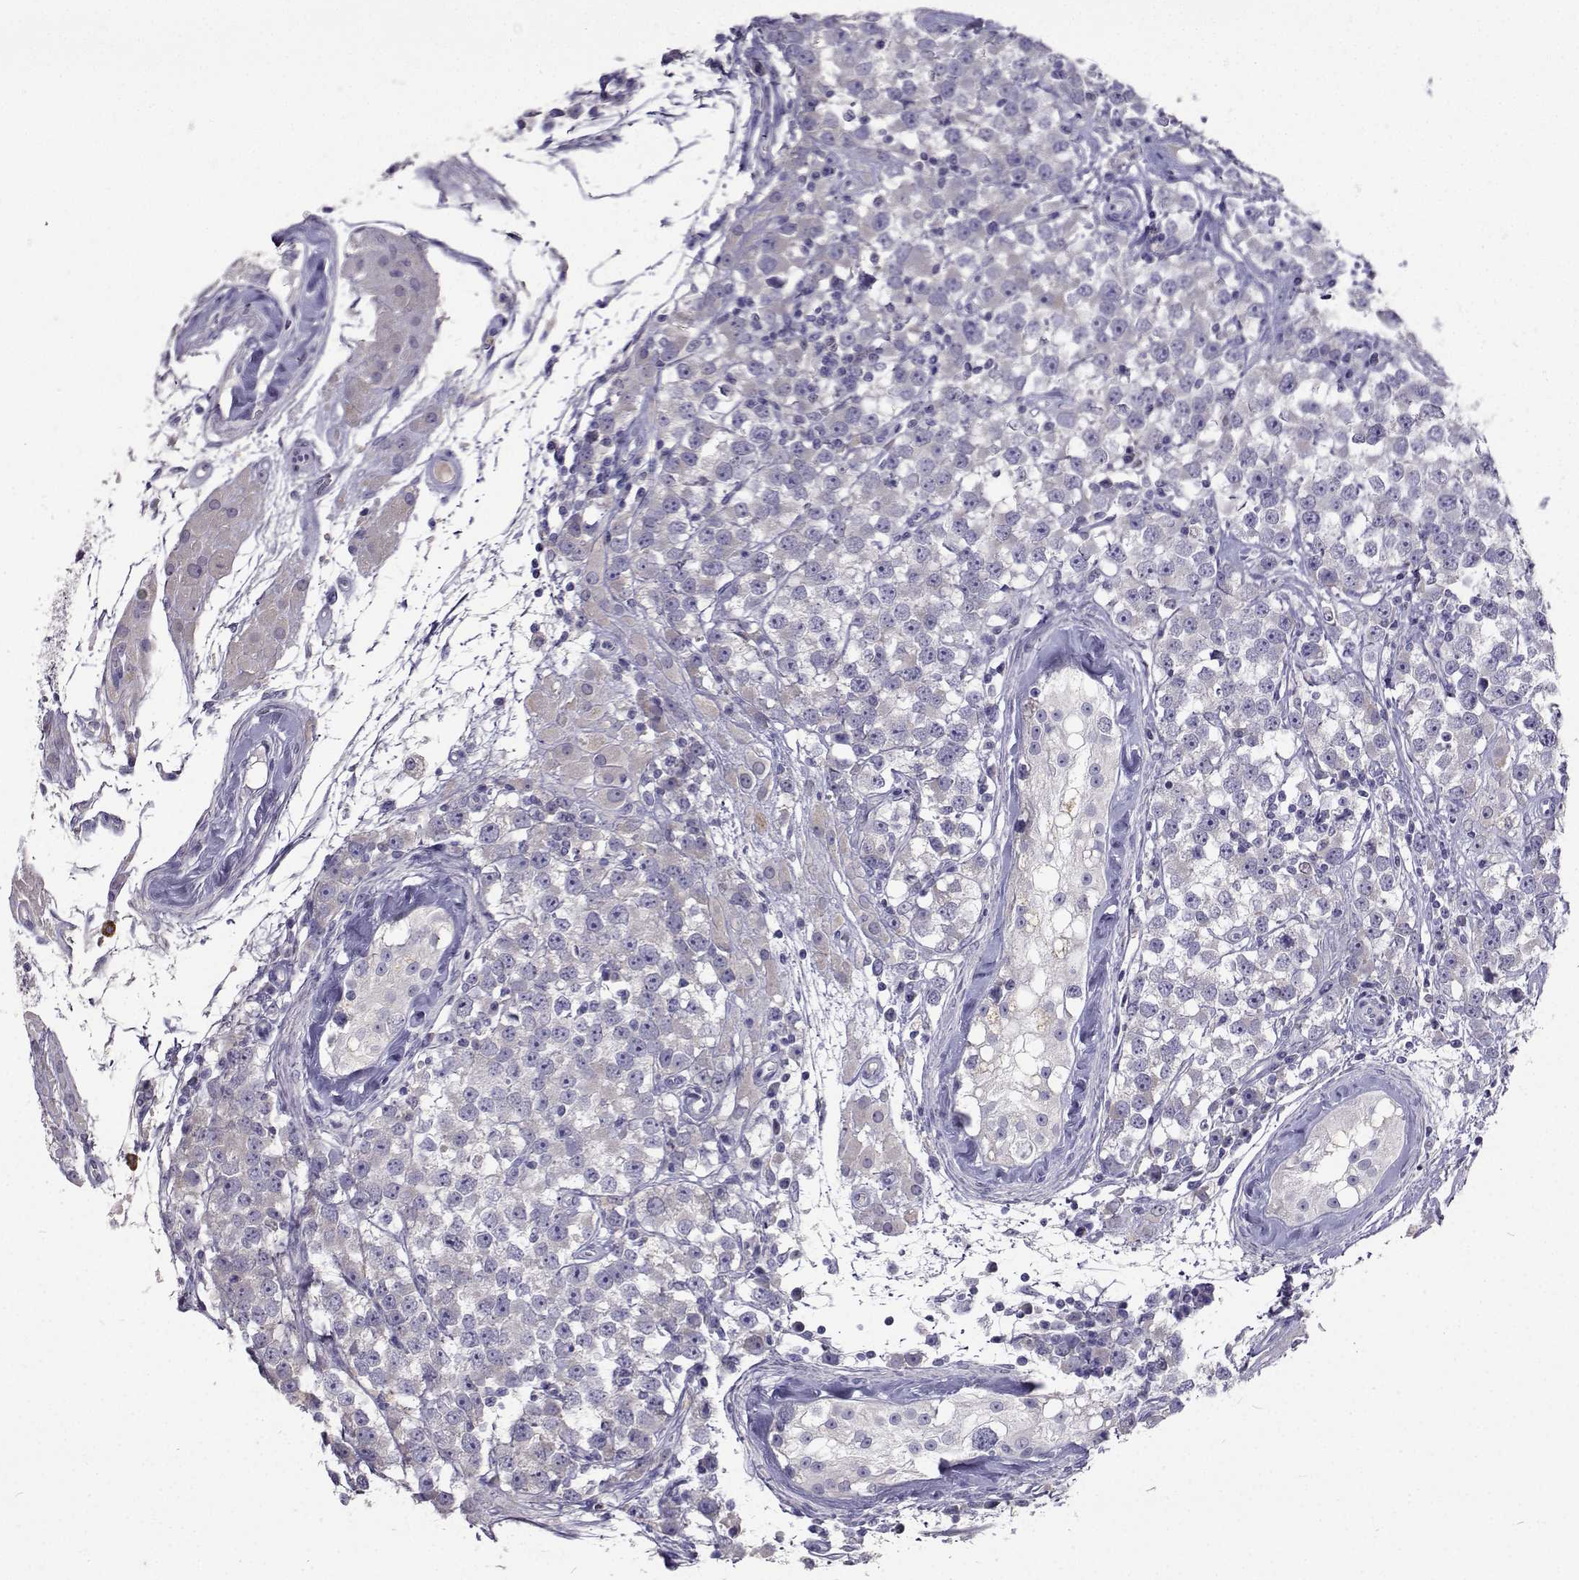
{"staining": {"intensity": "negative", "quantity": "none", "location": "none"}, "tissue": "testis cancer", "cell_type": "Tumor cells", "image_type": "cancer", "snomed": [{"axis": "morphology", "description": "Seminoma, NOS"}, {"axis": "topography", "description": "Testis"}], "caption": "There is no significant staining in tumor cells of testis cancer. (Stains: DAB immunohistochemistry with hematoxylin counter stain, Microscopy: brightfield microscopy at high magnification).", "gene": "CFAP44", "patient": {"sex": "male", "age": 34}}